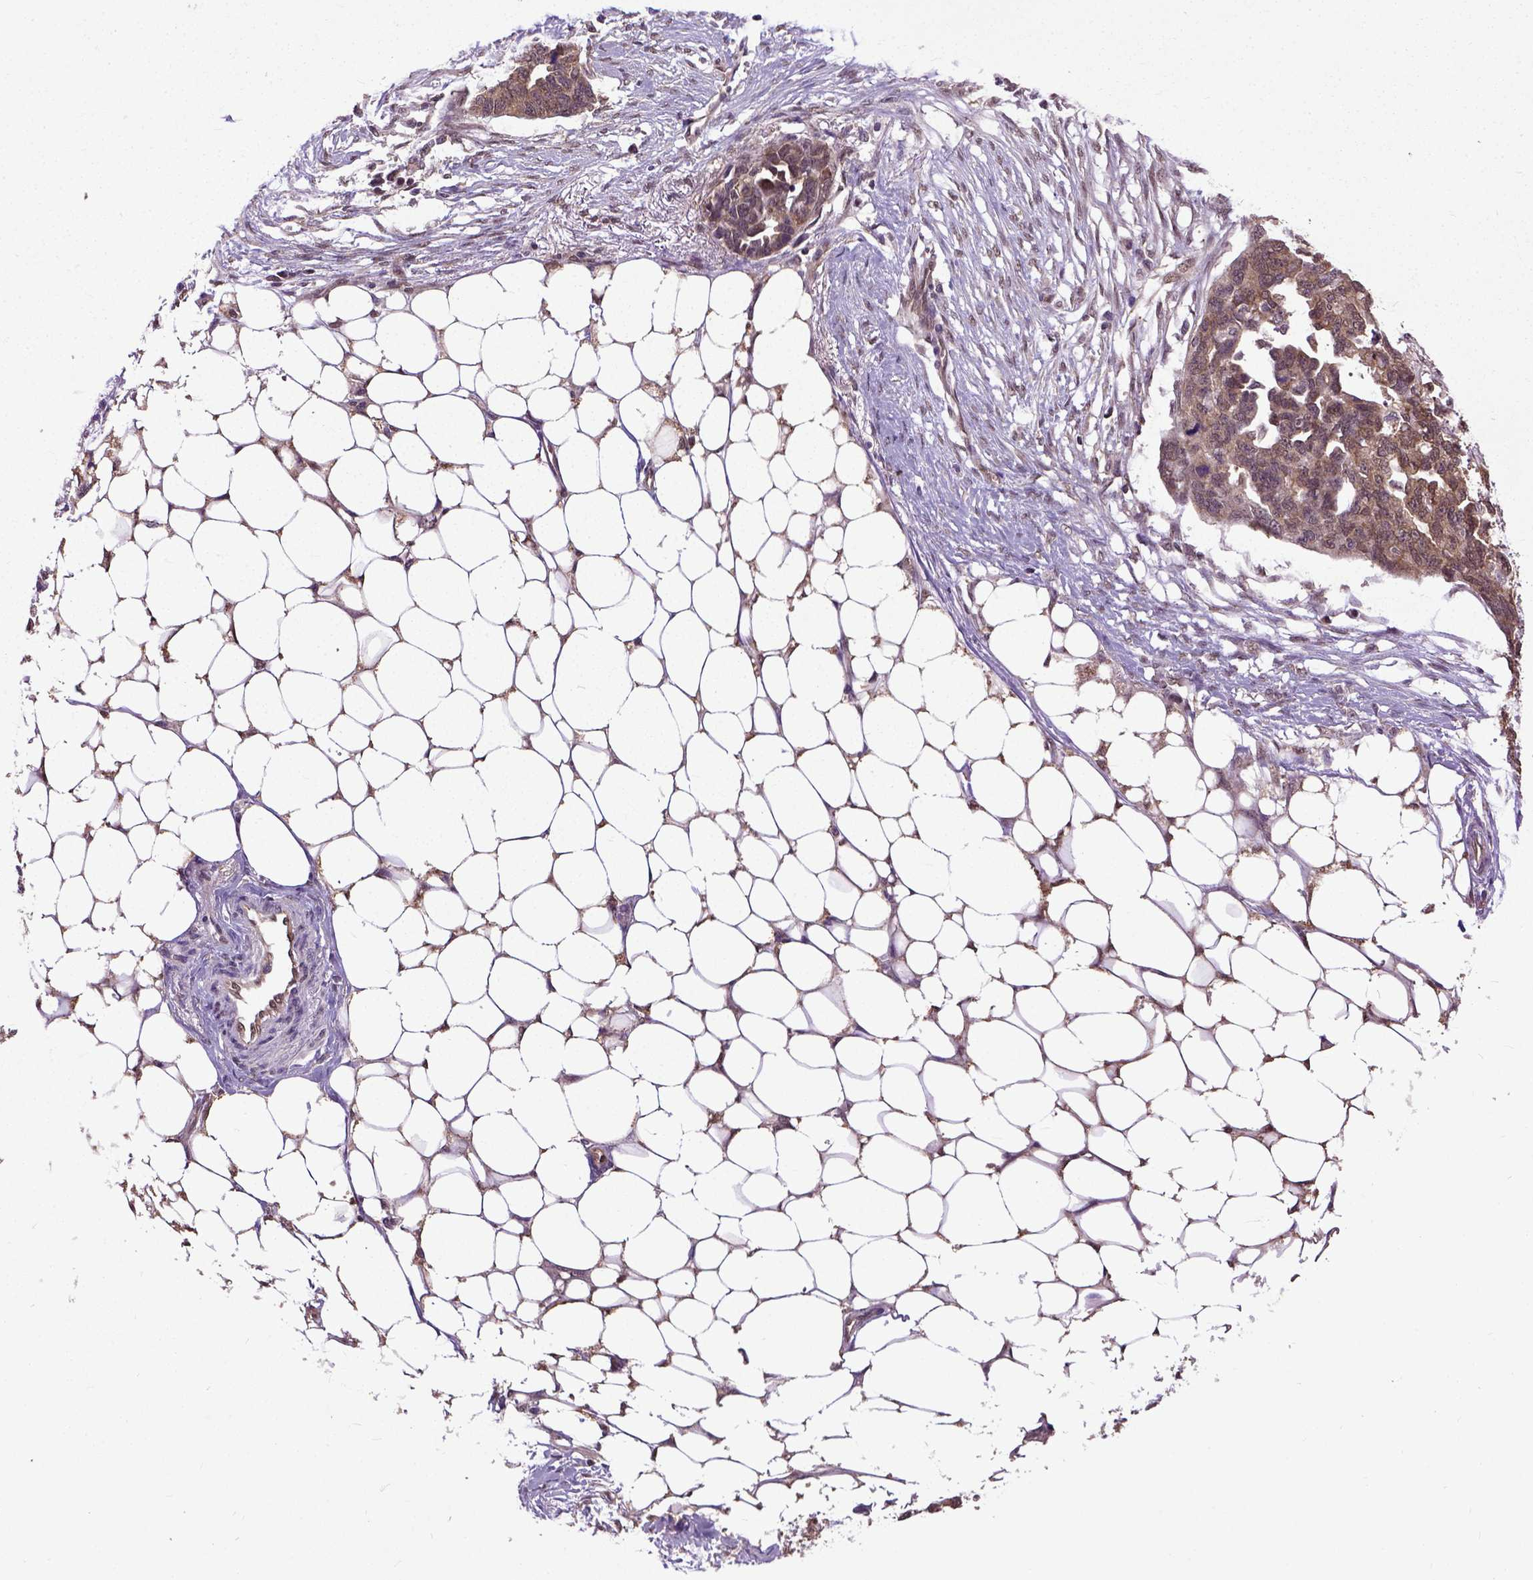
{"staining": {"intensity": "moderate", "quantity": ">75%", "location": "cytoplasmic/membranous"}, "tissue": "ovarian cancer", "cell_type": "Tumor cells", "image_type": "cancer", "snomed": [{"axis": "morphology", "description": "Cystadenocarcinoma, serous, NOS"}, {"axis": "topography", "description": "Ovary"}], "caption": "Brown immunohistochemical staining in ovarian cancer displays moderate cytoplasmic/membranous expression in about >75% of tumor cells.", "gene": "UBA3", "patient": {"sex": "female", "age": 69}}